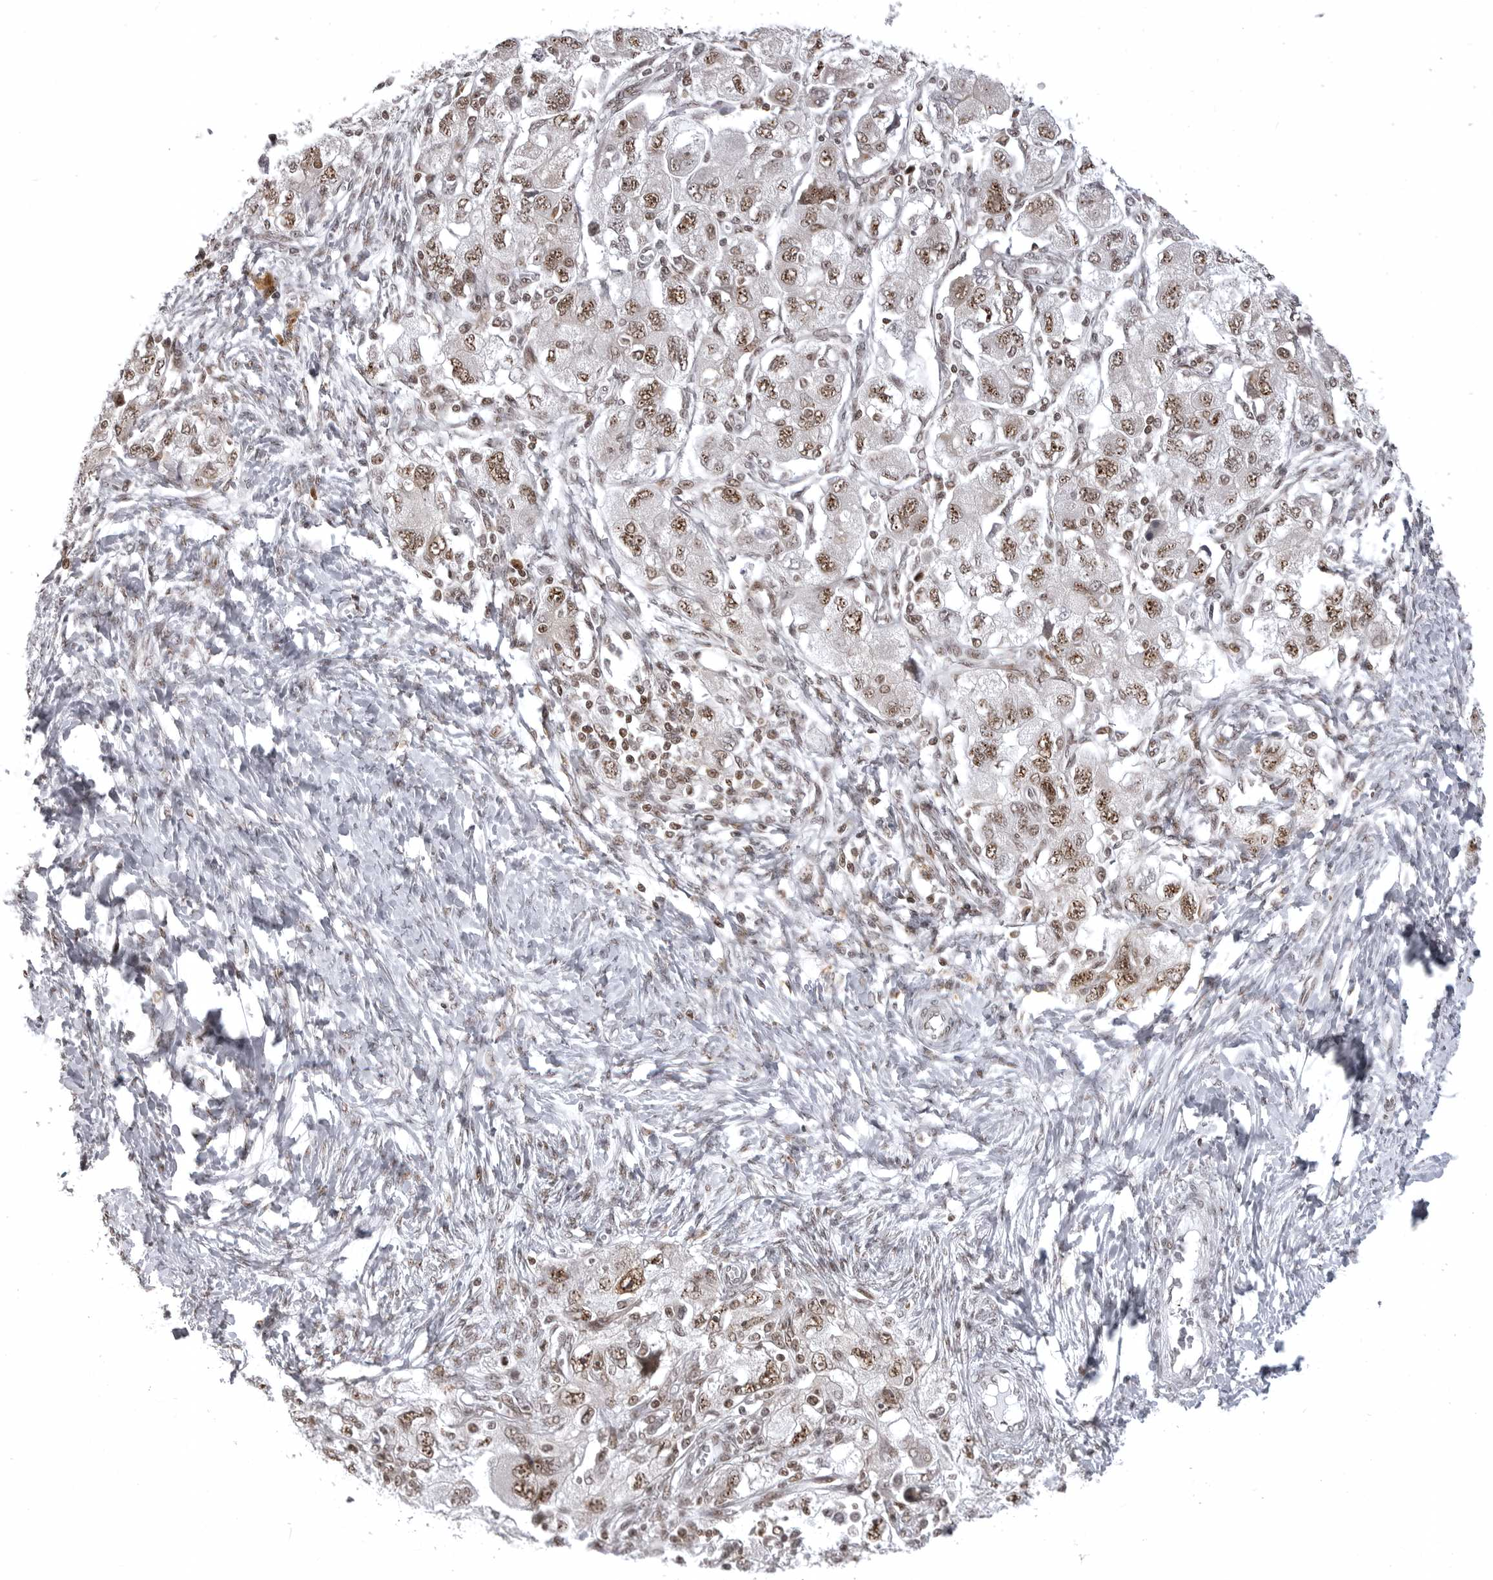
{"staining": {"intensity": "moderate", "quantity": ">75%", "location": "nuclear"}, "tissue": "ovarian cancer", "cell_type": "Tumor cells", "image_type": "cancer", "snomed": [{"axis": "morphology", "description": "Carcinoma, NOS"}, {"axis": "morphology", "description": "Cystadenocarcinoma, serous, NOS"}, {"axis": "topography", "description": "Ovary"}], "caption": "Brown immunohistochemical staining in human ovarian carcinoma shows moderate nuclear expression in approximately >75% of tumor cells.", "gene": "WRAP53", "patient": {"sex": "female", "age": 69}}